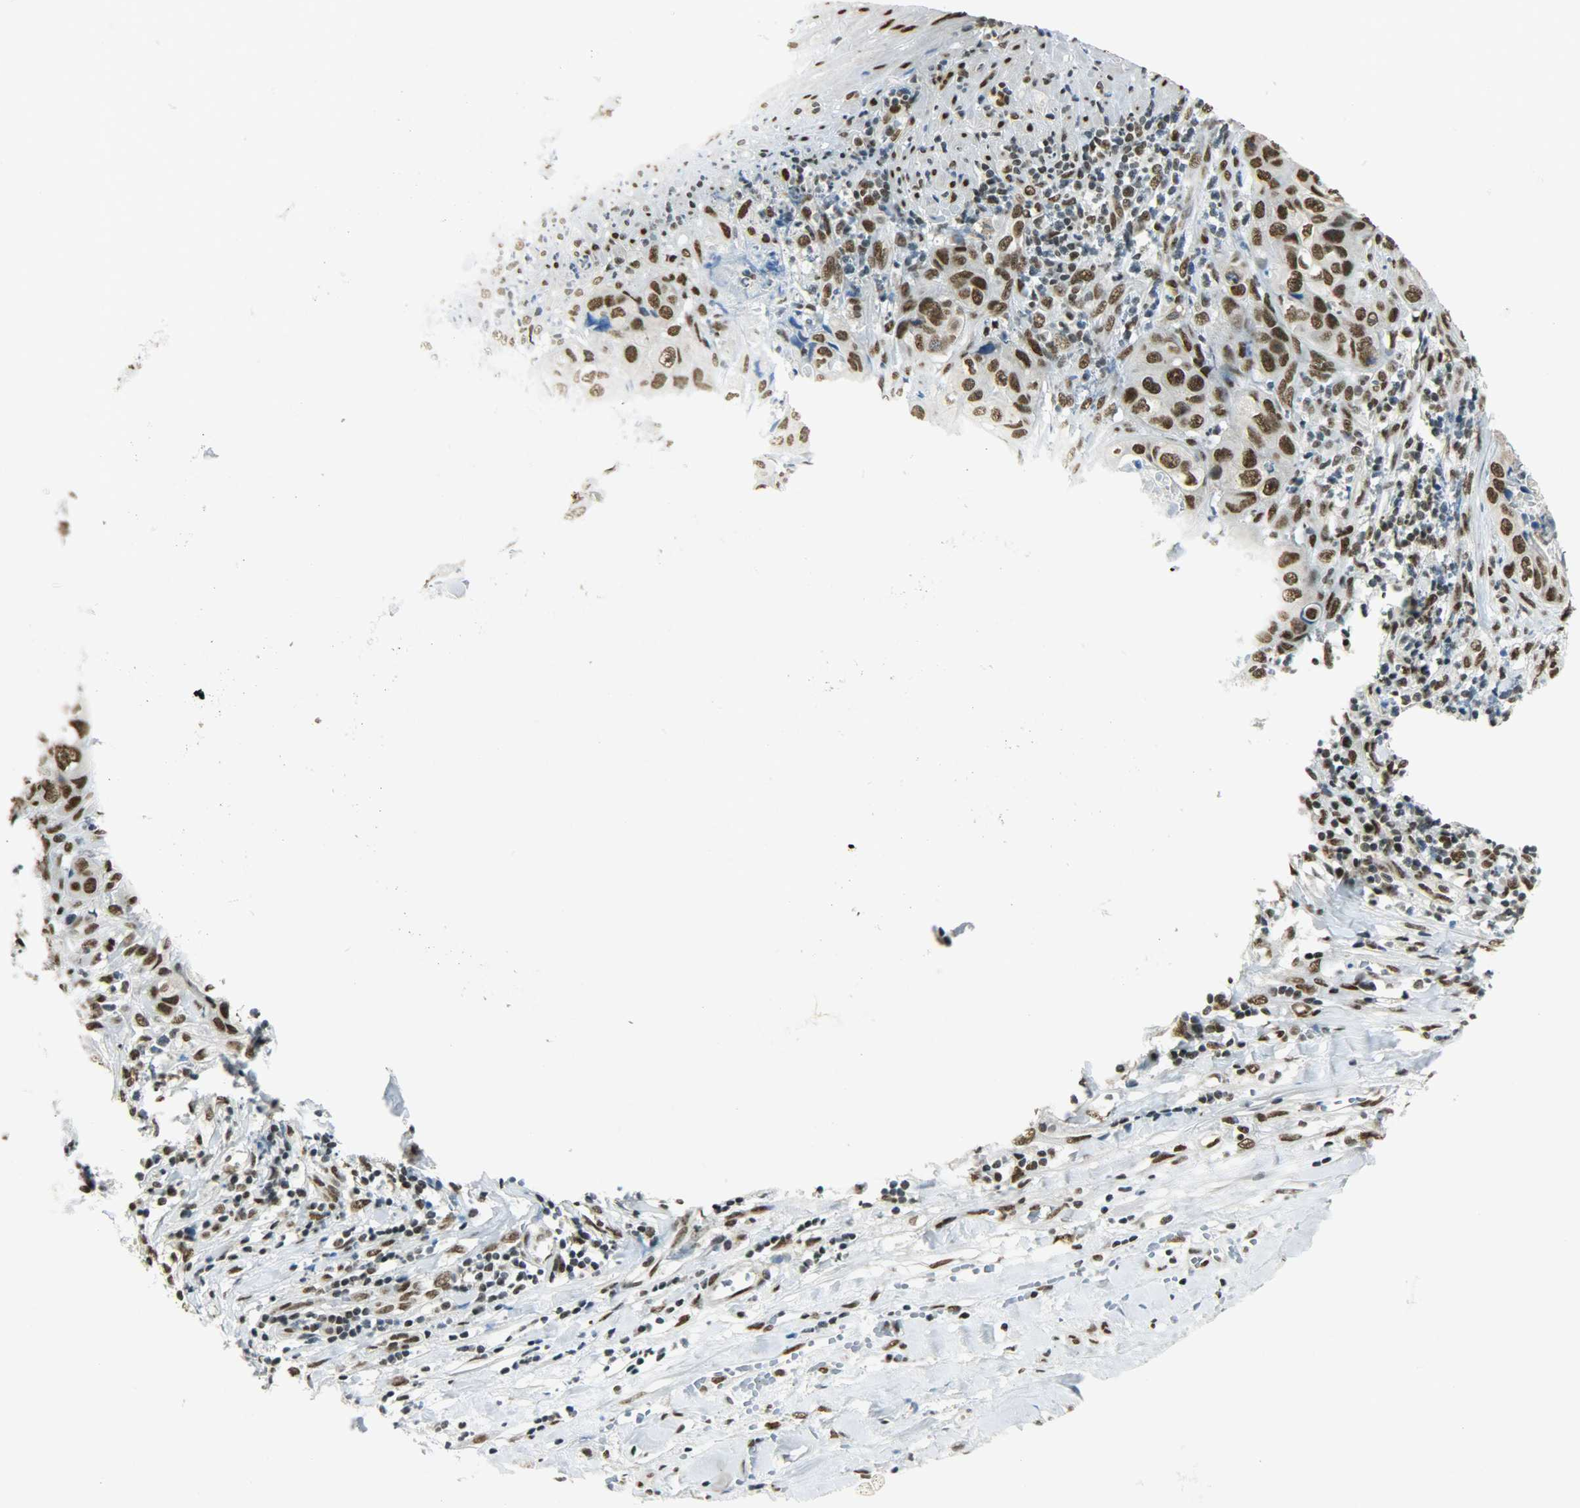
{"staining": {"intensity": "strong", "quantity": ">75%", "location": "nuclear"}, "tissue": "liver cancer", "cell_type": "Tumor cells", "image_type": "cancer", "snomed": [{"axis": "morphology", "description": "Cholangiocarcinoma"}, {"axis": "topography", "description": "Liver"}], "caption": "Human cholangiocarcinoma (liver) stained with a protein marker exhibits strong staining in tumor cells.", "gene": "MYEF2", "patient": {"sex": "female", "age": 61}}